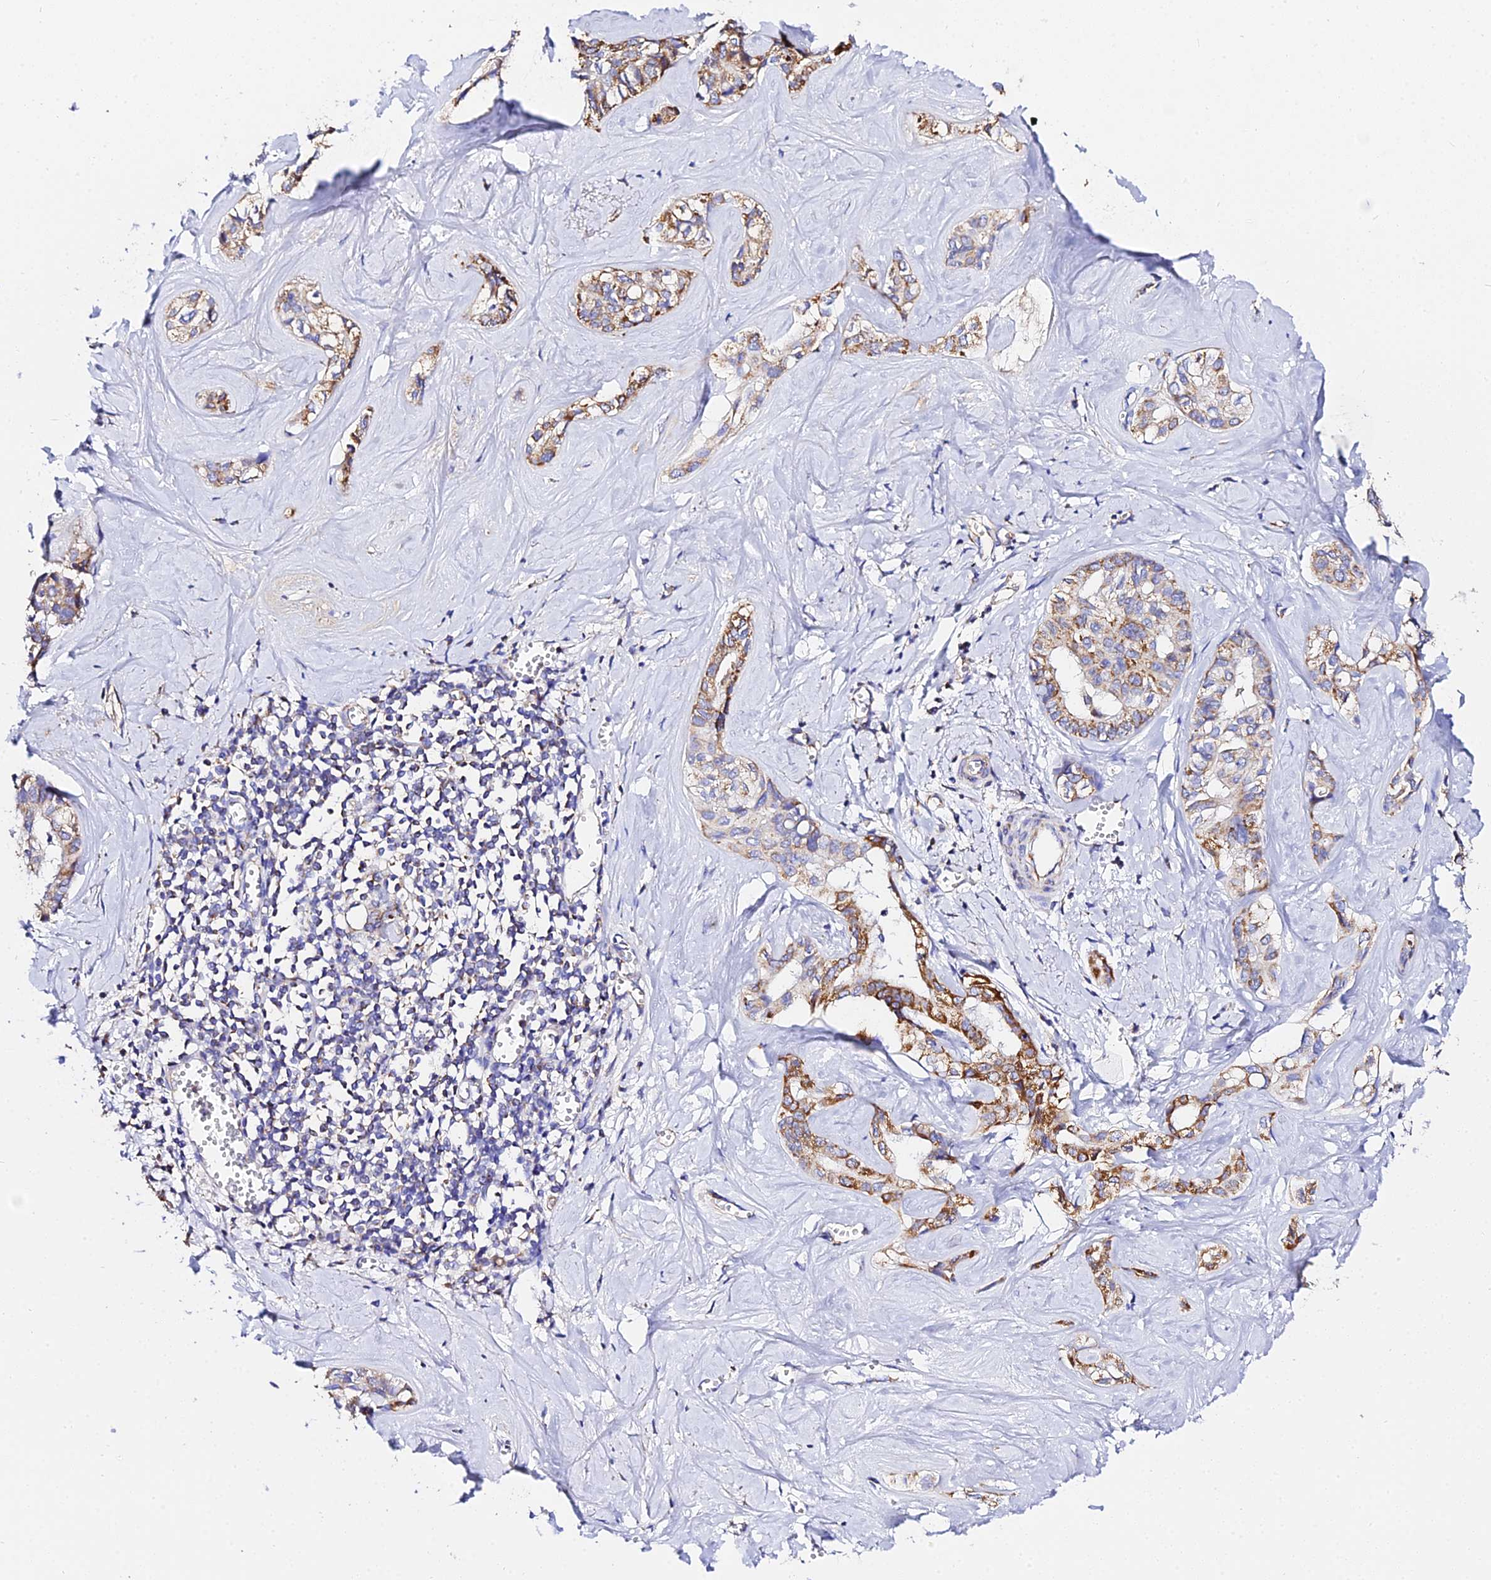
{"staining": {"intensity": "moderate", "quantity": ">75%", "location": "cytoplasmic/membranous"}, "tissue": "liver cancer", "cell_type": "Tumor cells", "image_type": "cancer", "snomed": [{"axis": "morphology", "description": "Cholangiocarcinoma"}, {"axis": "topography", "description": "Liver"}], "caption": "Protein expression analysis of human cholangiocarcinoma (liver) reveals moderate cytoplasmic/membranous expression in about >75% of tumor cells.", "gene": "ZNF573", "patient": {"sex": "female", "age": 77}}